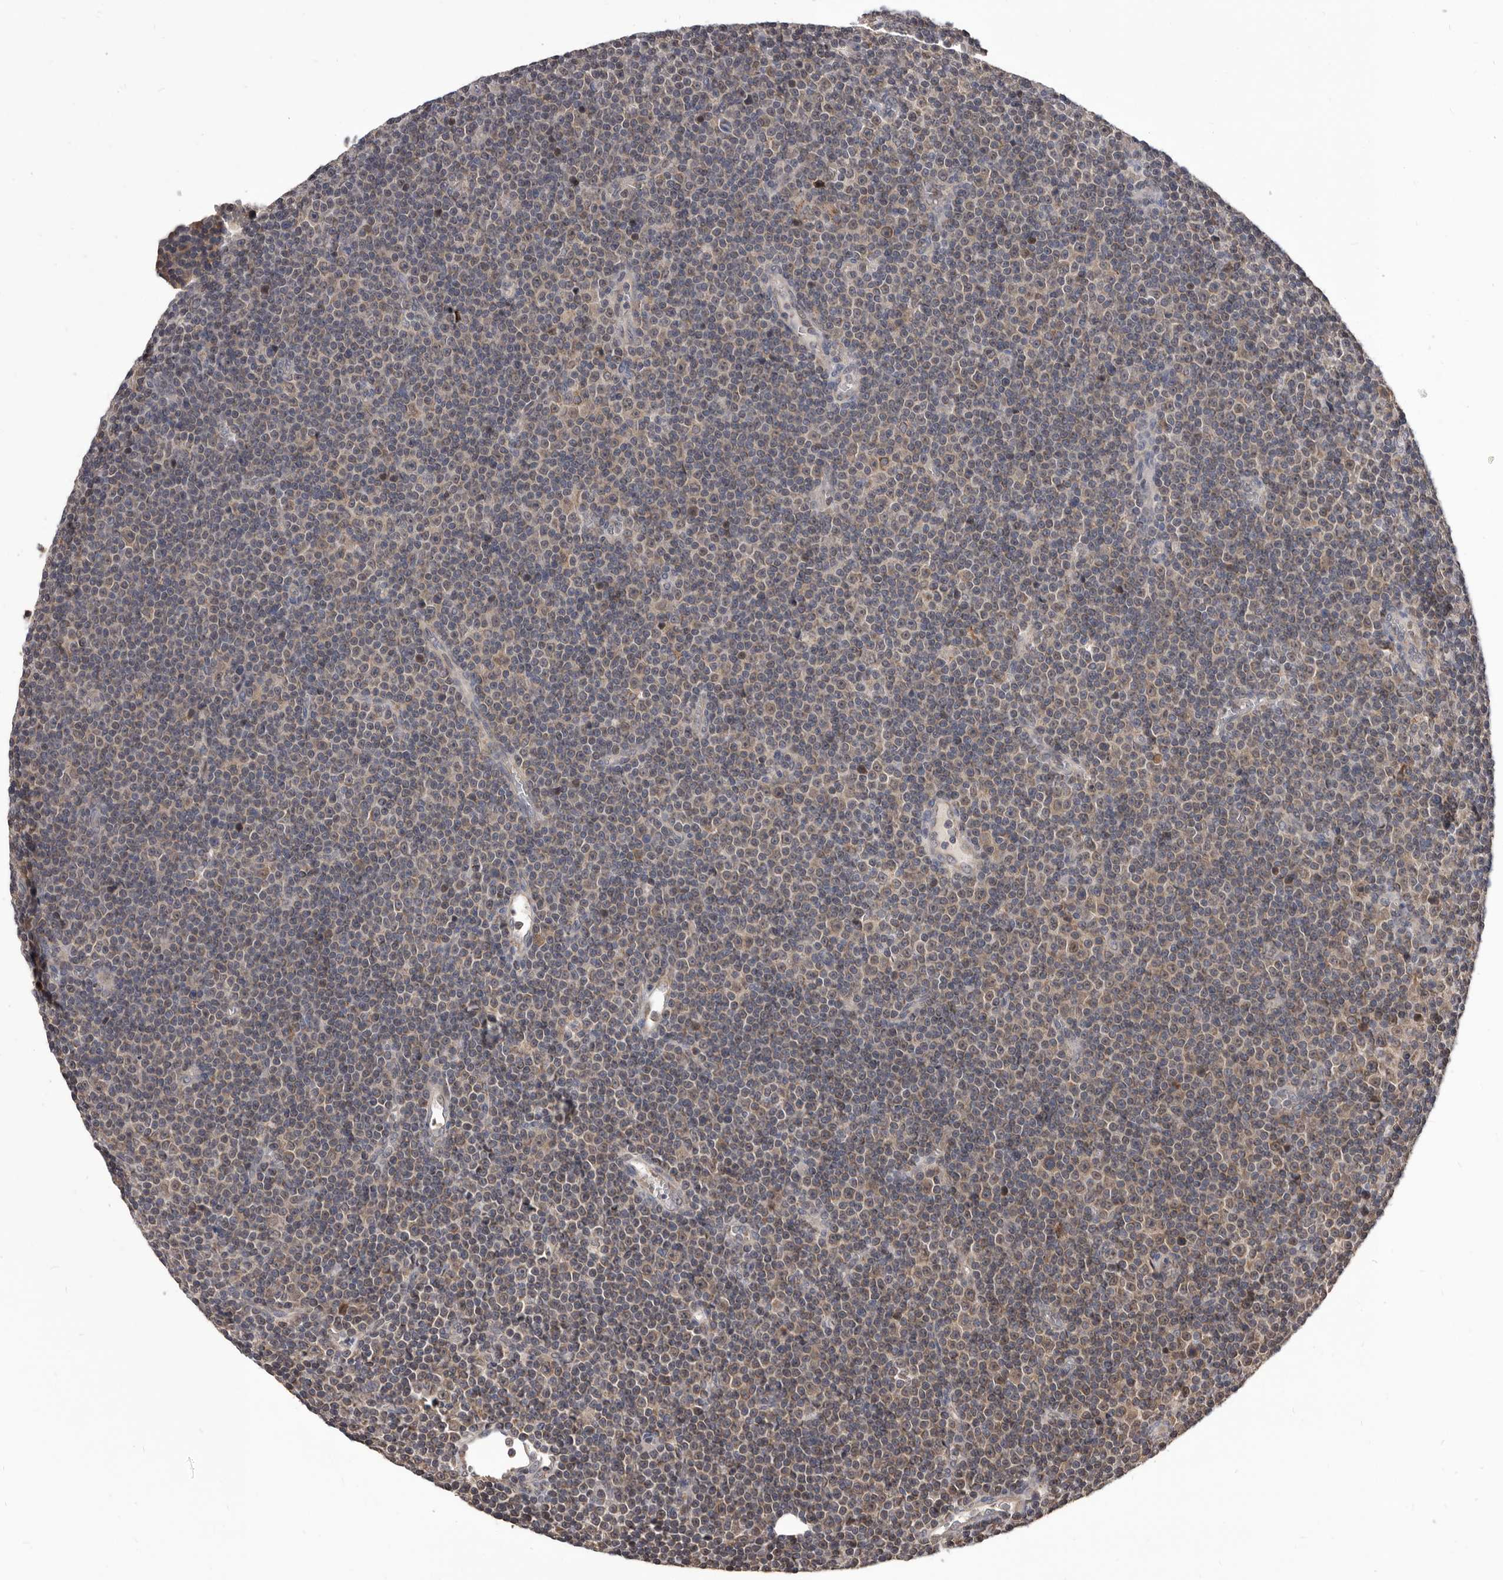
{"staining": {"intensity": "weak", "quantity": "25%-75%", "location": "cytoplasmic/membranous"}, "tissue": "lymphoma", "cell_type": "Tumor cells", "image_type": "cancer", "snomed": [{"axis": "morphology", "description": "Malignant lymphoma, non-Hodgkin's type, Low grade"}, {"axis": "topography", "description": "Lymph node"}], "caption": "Immunohistochemical staining of human malignant lymphoma, non-Hodgkin's type (low-grade) shows low levels of weak cytoplasmic/membranous expression in approximately 25%-75% of tumor cells. (brown staining indicates protein expression, while blue staining denotes nuclei).", "gene": "MAP3K14", "patient": {"sex": "female", "age": 67}}